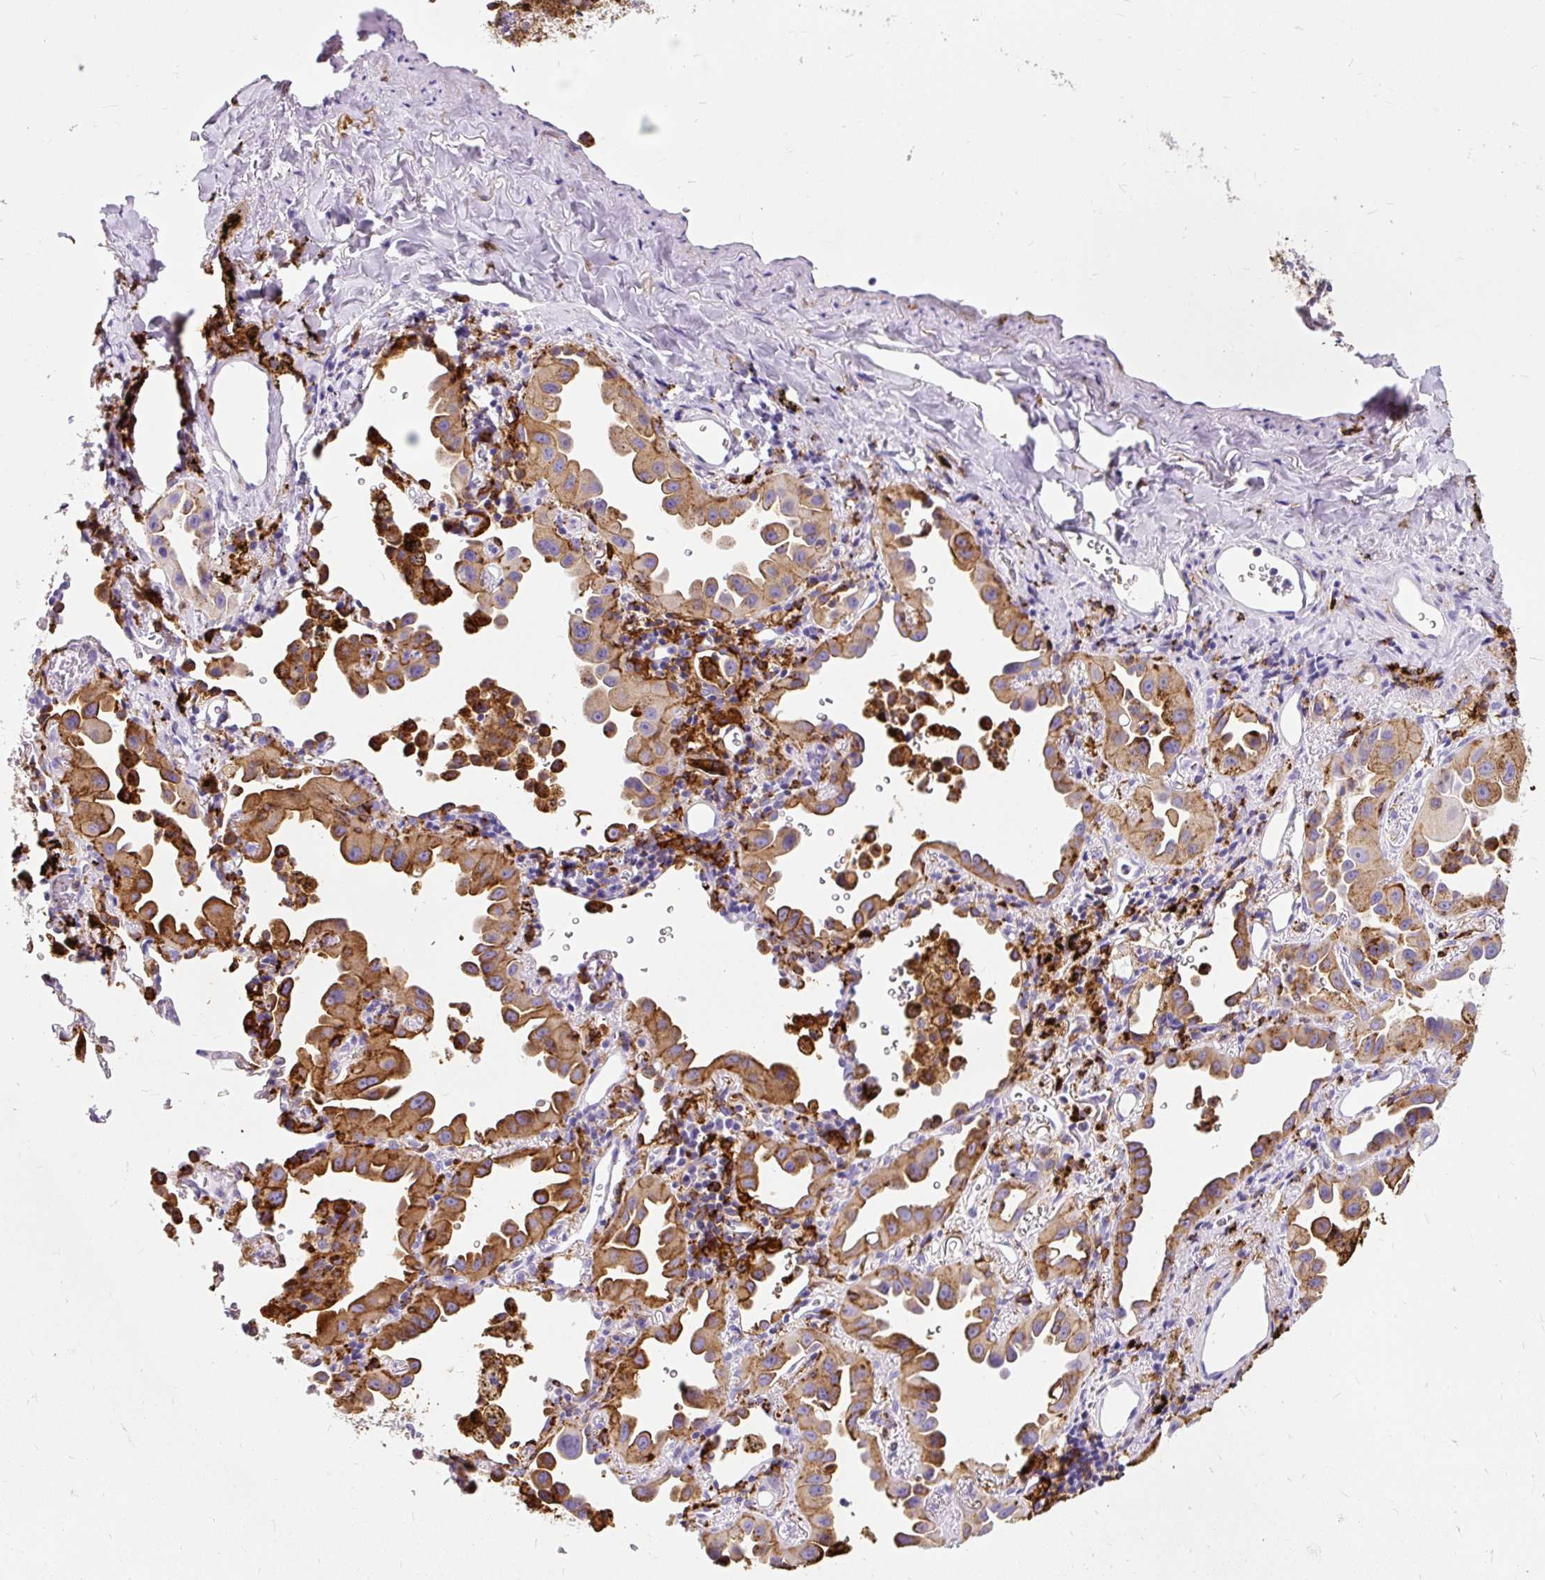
{"staining": {"intensity": "strong", "quantity": ">75%", "location": "cytoplasmic/membranous"}, "tissue": "lung cancer", "cell_type": "Tumor cells", "image_type": "cancer", "snomed": [{"axis": "morphology", "description": "Adenocarcinoma, NOS"}, {"axis": "topography", "description": "Lung"}], "caption": "An image of lung cancer stained for a protein exhibits strong cytoplasmic/membranous brown staining in tumor cells.", "gene": "HLA-DRA", "patient": {"sex": "male", "age": 68}}